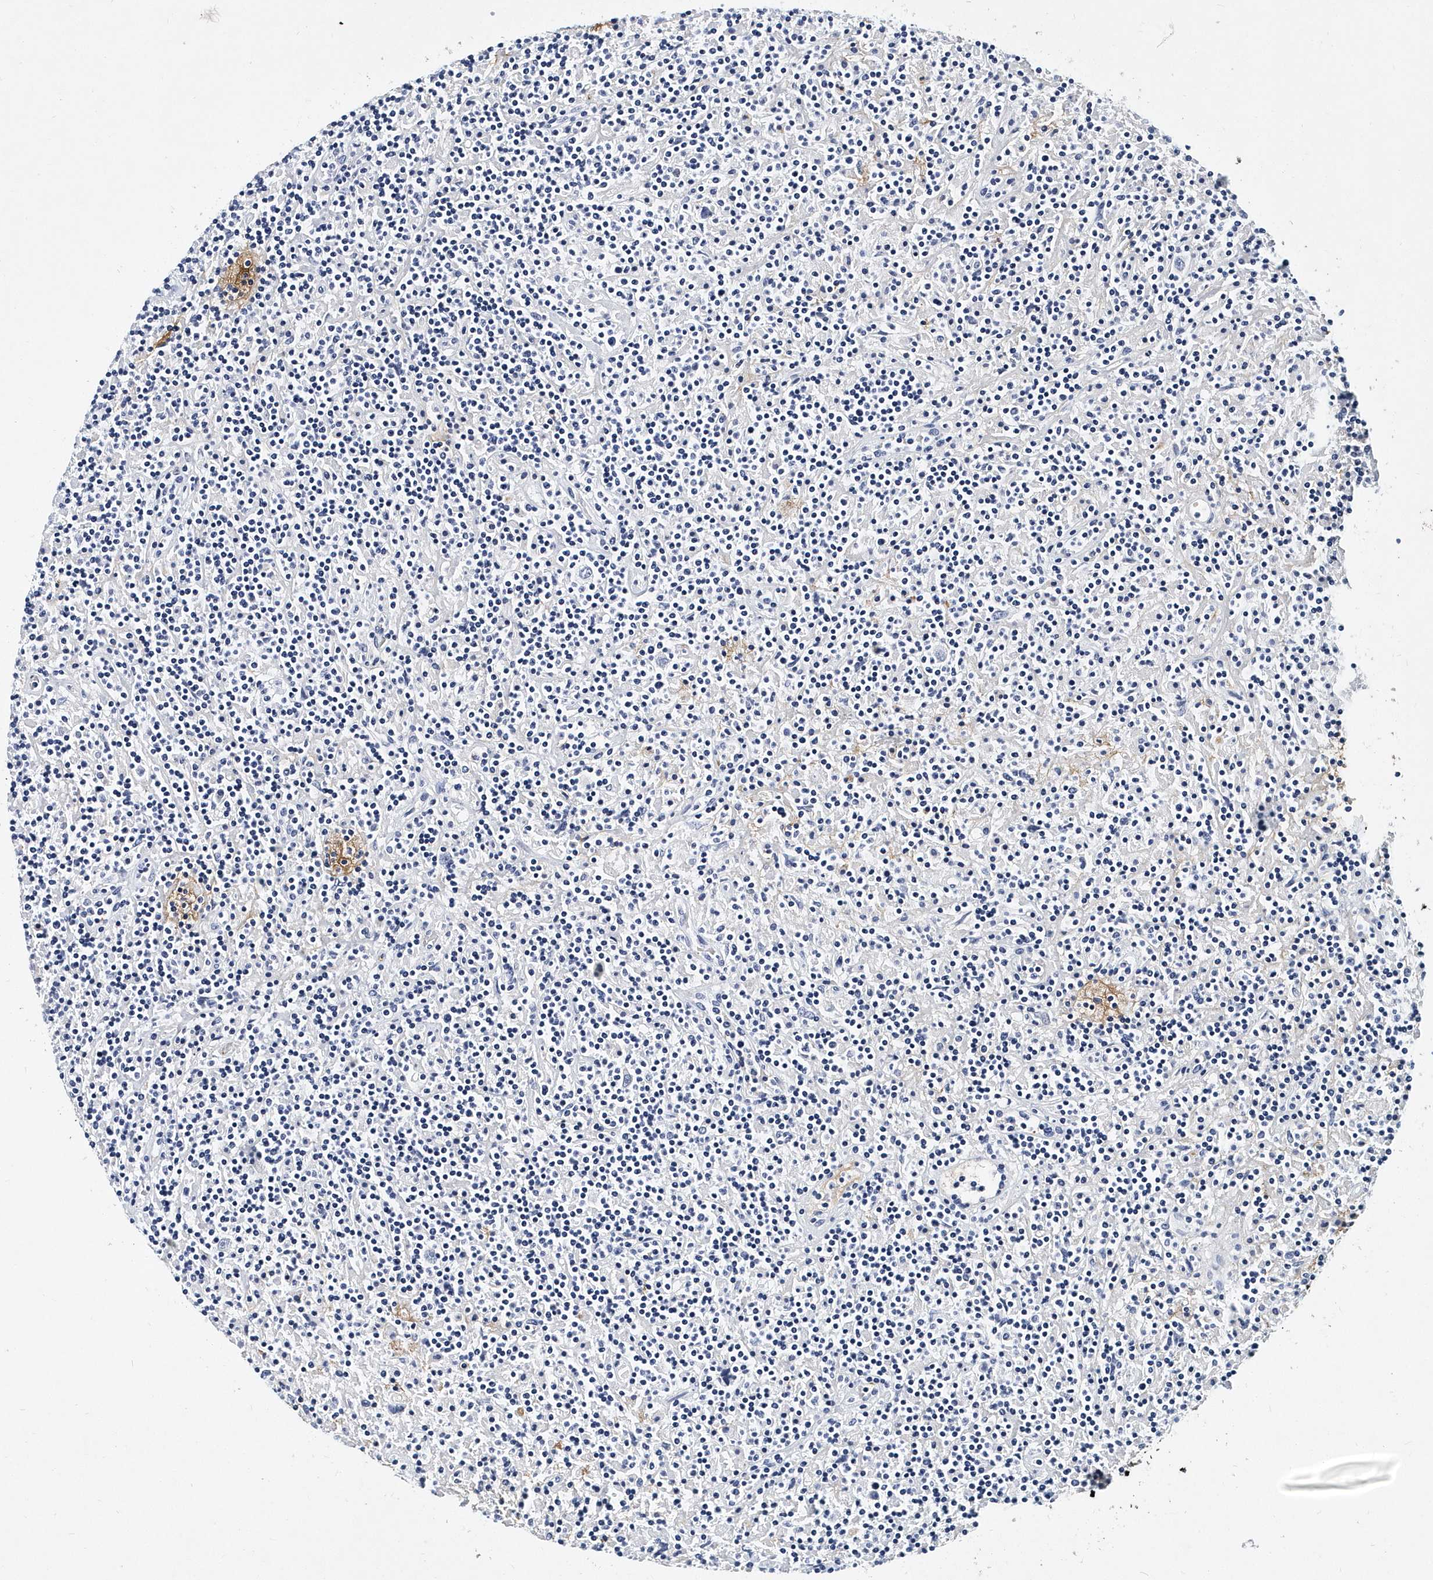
{"staining": {"intensity": "negative", "quantity": "none", "location": "none"}, "tissue": "lymphoma", "cell_type": "Tumor cells", "image_type": "cancer", "snomed": [{"axis": "morphology", "description": "Hodgkin's disease, NOS"}, {"axis": "topography", "description": "Lymph node"}], "caption": "The micrograph demonstrates no staining of tumor cells in lymphoma.", "gene": "ITGA2B", "patient": {"sex": "male", "age": 70}}